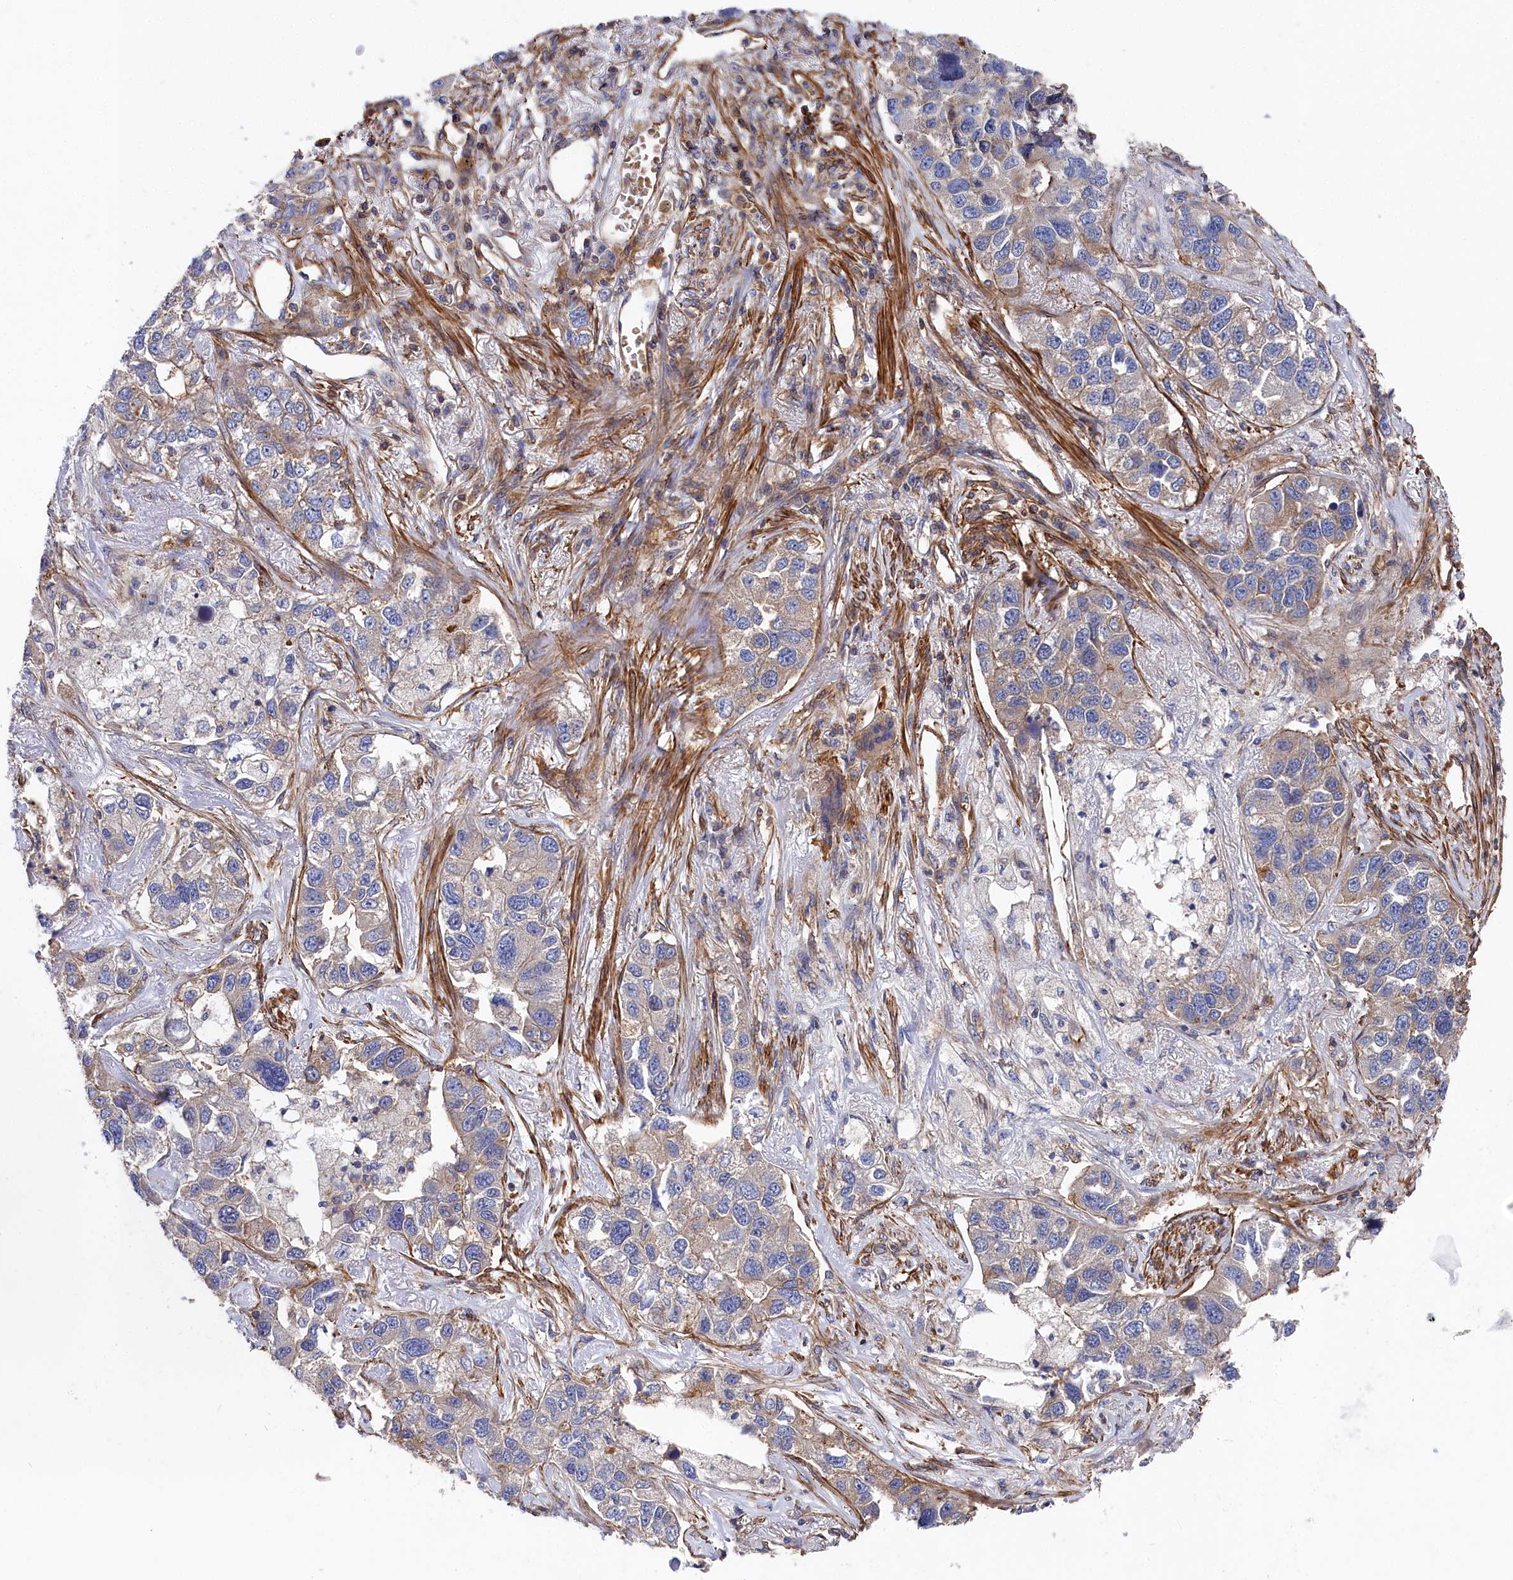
{"staining": {"intensity": "weak", "quantity": "25%-75%", "location": "cytoplasmic/membranous"}, "tissue": "lung cancer", "cell_type": "Tumor cells", "image_type": "cancer", "snomed": [{"axis": "morphology", "description": "Adenocarcinoma, NOS"}, {"axis": "topography", "description": "Lung"}], "caption": "This is an image of immunohistochemistry (IHC) staining of lung adenocarcinoma, which shows weak staining in the cytoplasmic/membranous of tumor cells.", "gene": "LDHD", "patient": {"sex": "male", "age": 49}}